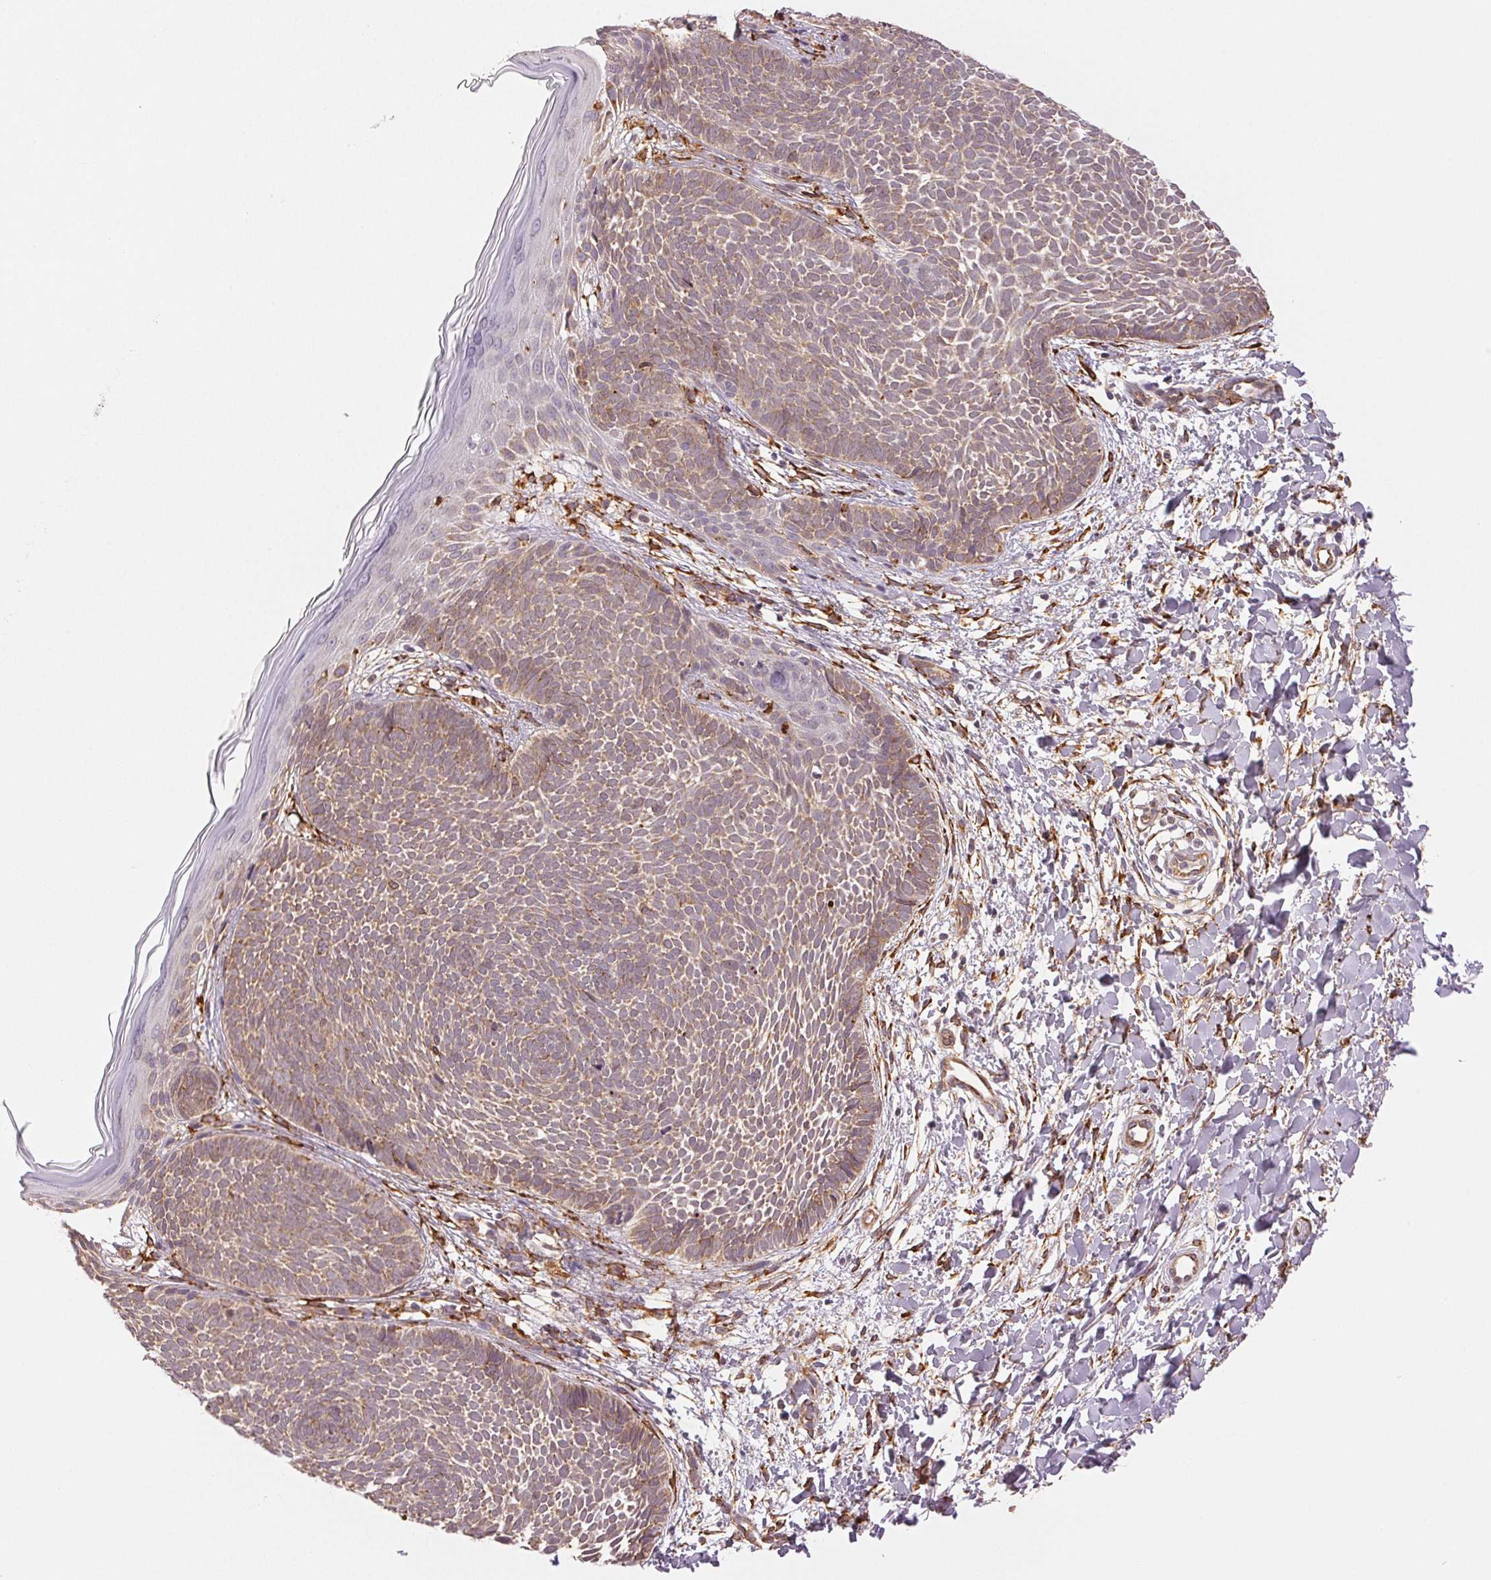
{"staining": {"intensity": "weak", "quantity": ">75%", "location": "cytoplasmic/membranous"}, "tissue": "skin cancer", "cell_type": "Tumor cells", "image_type": "cancer", "snomed": [{"axis": "morphology", "description": "Basal cell carcinoma"}, {"axis": "topography", "description": "Skin"}], "caption": "Immunohistochemistry staining of skin basal cell carcinoma, which demonstrates low levels of weak cytoplasmic/membranous expression in about >75% of tumor cells indicating weak cytoplasmic/membranous protein positivity. The staining was performed using DAB (3,3'-diaminobenzidine) (brown) for protein detection and nuclei were counterstained in hematoxylin (blue).", "gene": "RCN3", "patient": {"sex": "female", "age": 51}}